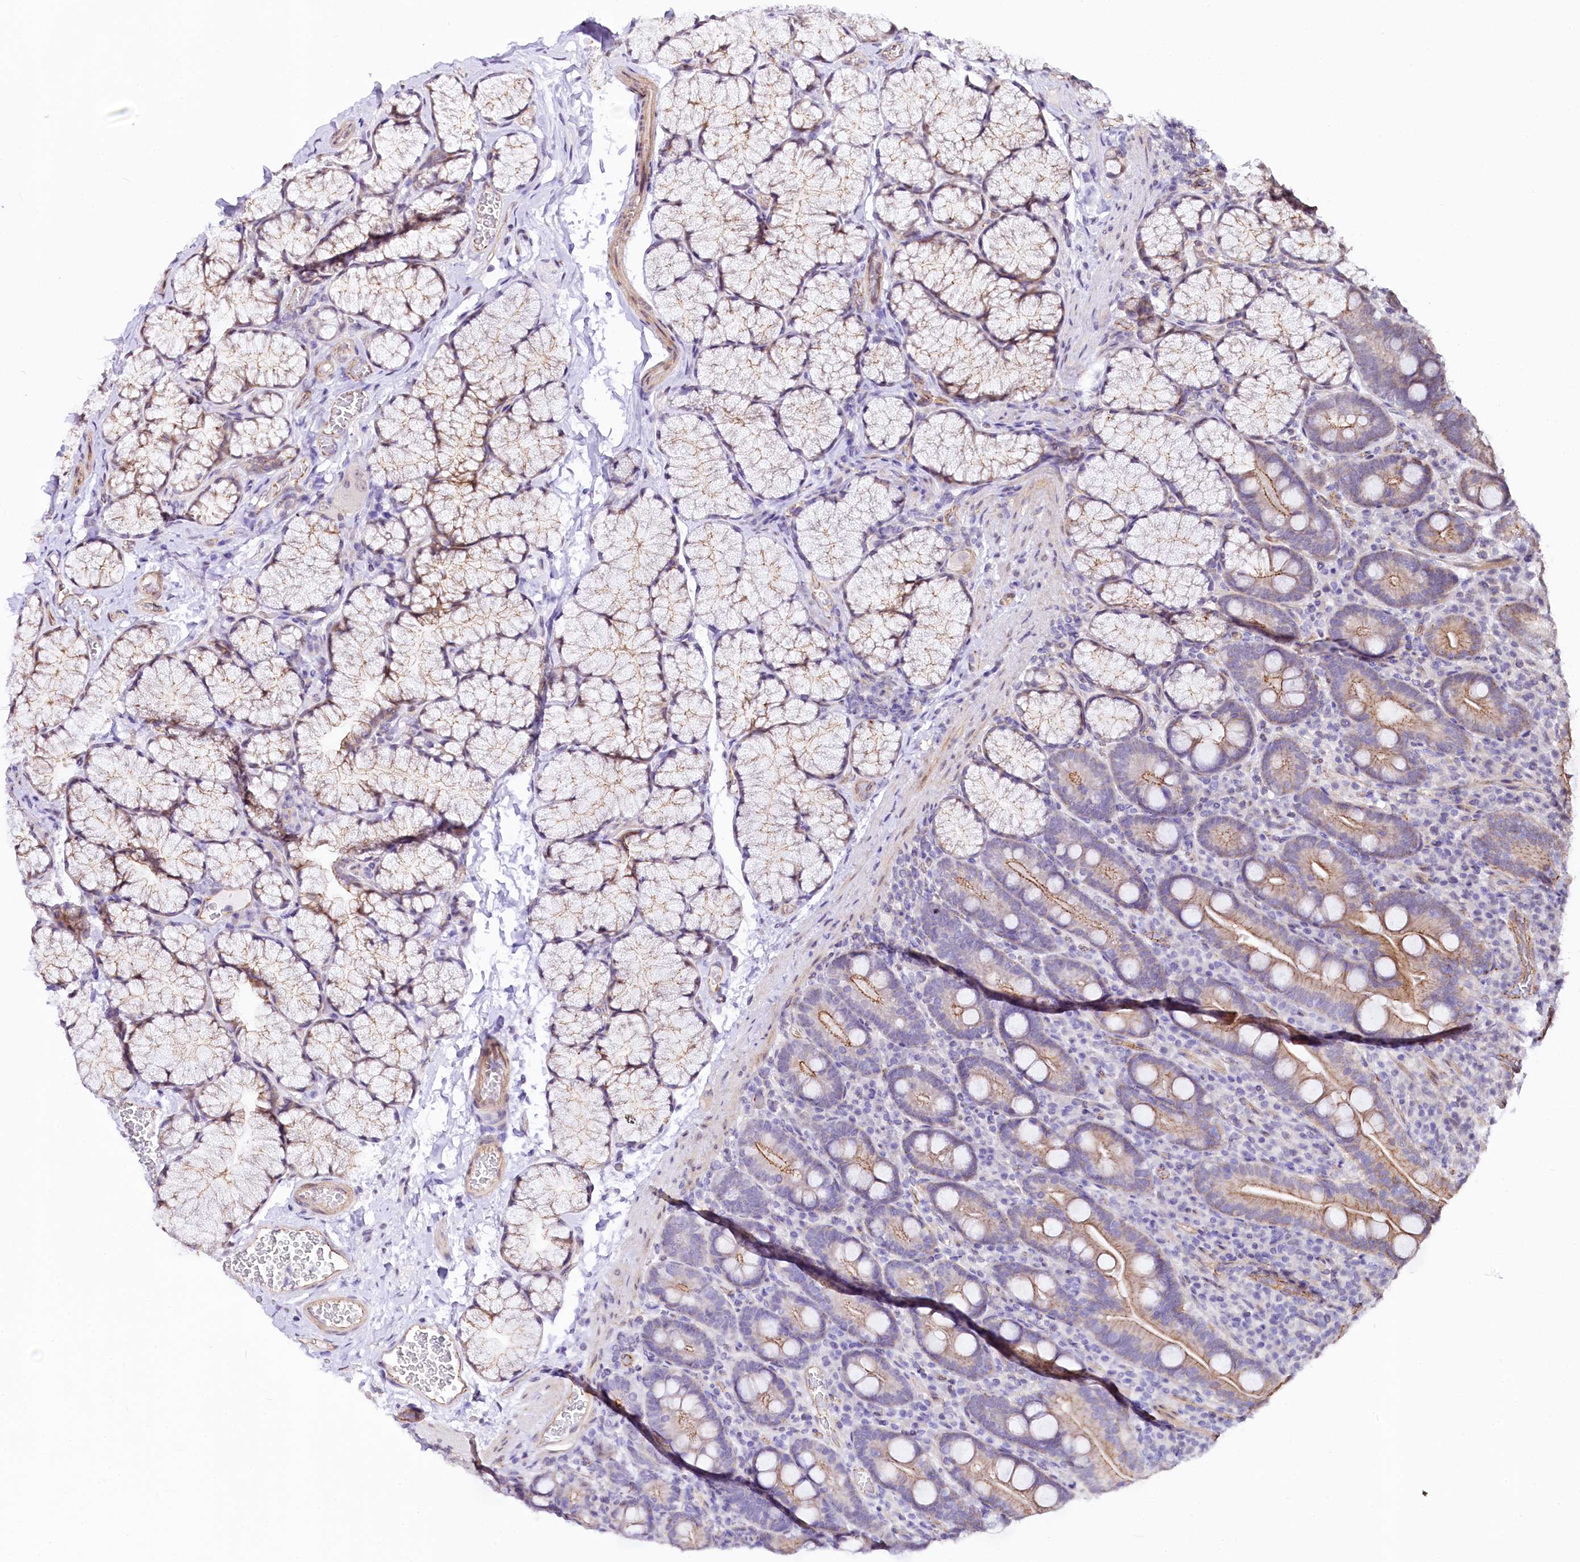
{"staining": {"intensity": "moderate", "quantity": ">75%", "location": "cytoplasmic/membranous"}, "tissue": "duodenum", "cell_type": "Glandular cells", "image_type": "normal", "snomed": [{"axis": "morphology", "description": "Normal tissue, NOS"}, {"axis": "topography", "description": "Duodenum"}], "caption": "Immunohistochemical staining of normal human duodenum demonstrates >75% levels of moderate cytoplasmic/membranous protein staining in about >75% of glandular cells.", "gene": "ST7", "patient": {"sex": "male", "age": 35}}